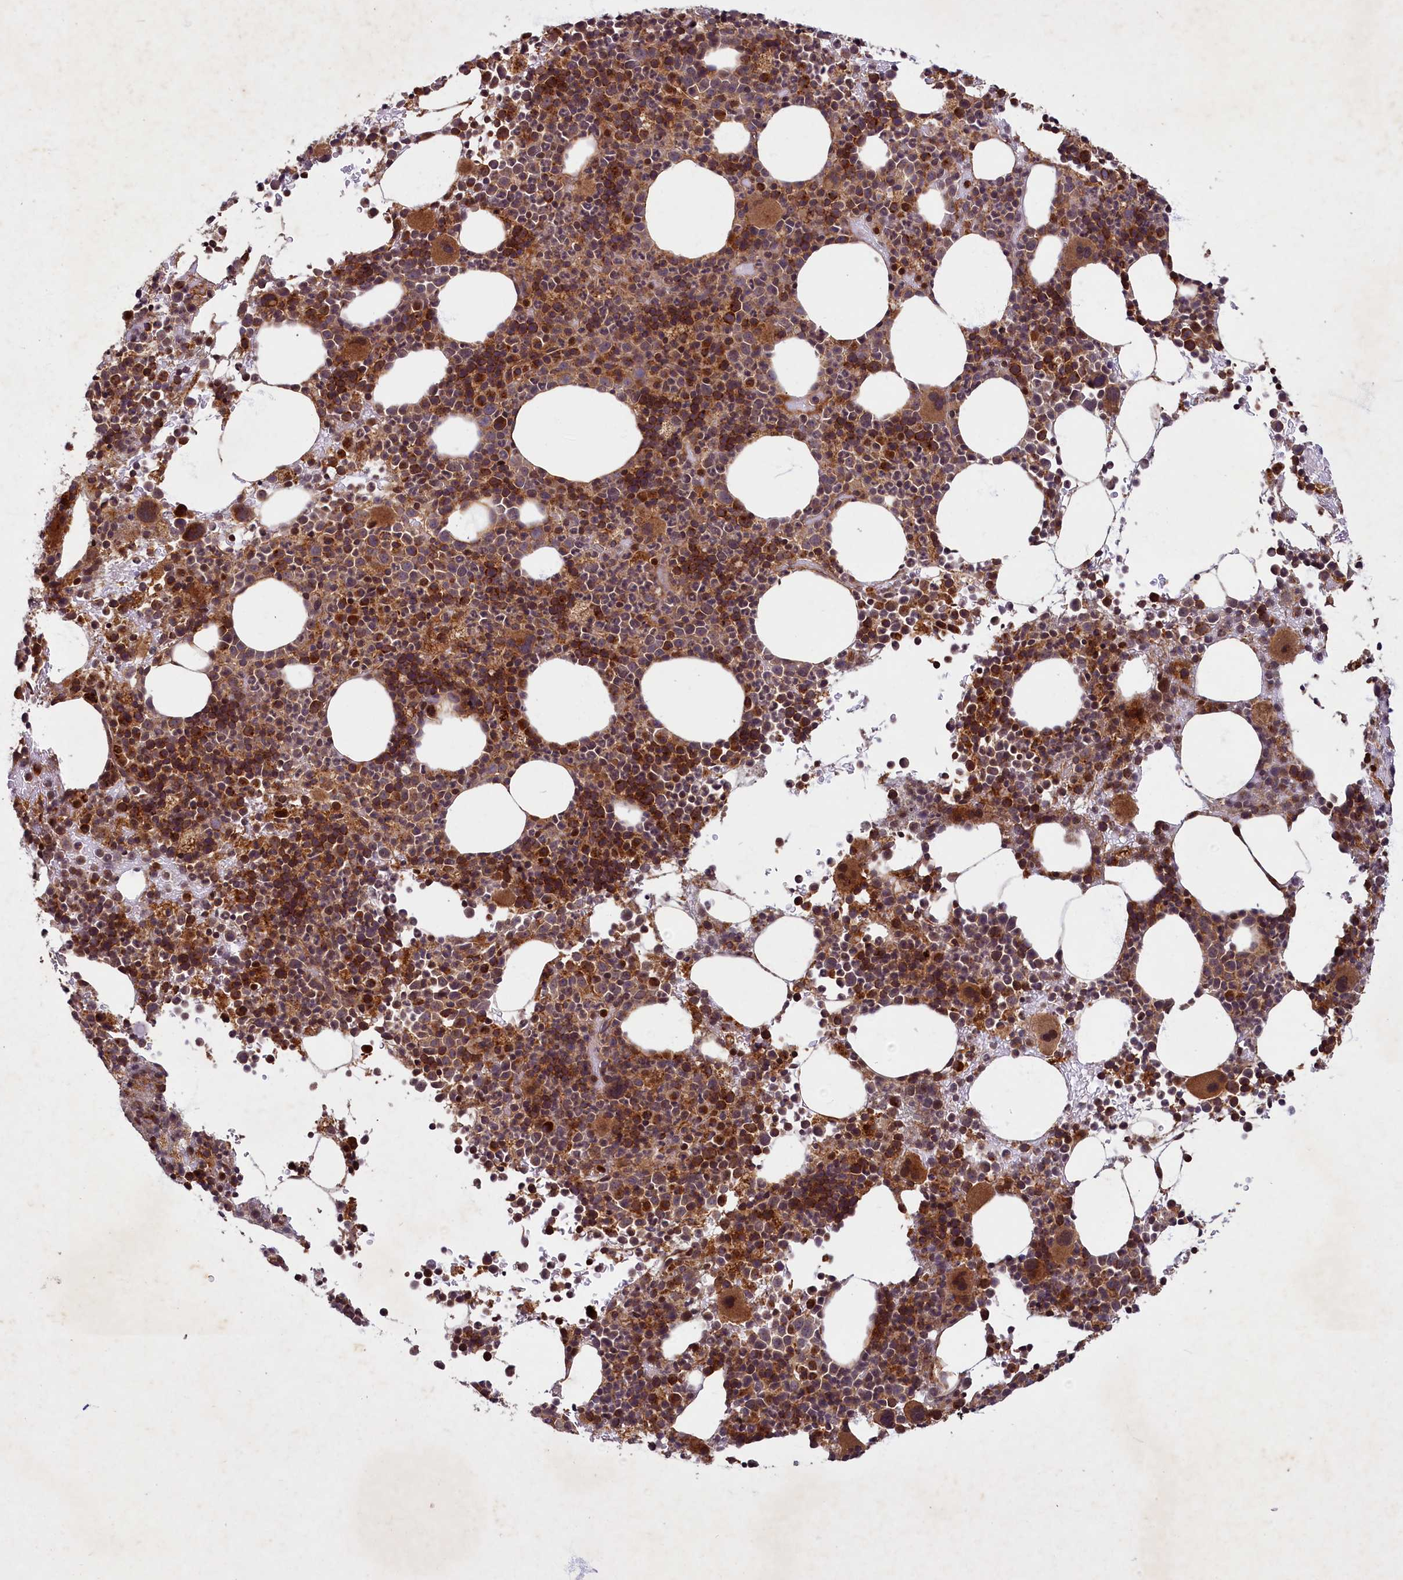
{"staining": {"intensity": "strong", "quantity": "25%-75%", "location": "cytoplasmic/membranous,nuclear"}, "tissue": "bone marrow", "cell_type": "Hematopoietic cells", "image_type": "normal", "snomed": [{"axis": "morphology", "description": "Normal tissue, NOS"}, {"axis": "topography", "description": "Bone marrow"}], "caption": "IHC image of unremarkable bone marrow: bone marrow stained using immunohistochemistry (IHC) demonstrates high levels of strong protein expression localized specifically in the cytoplasmic/membranous,nuclear of hematopoietic cells, appearing as a cytoplasmic/membranous,nuclear brown color.", "gene": "SLC11A2", "patient": {"sex": "female", "age": 82}}